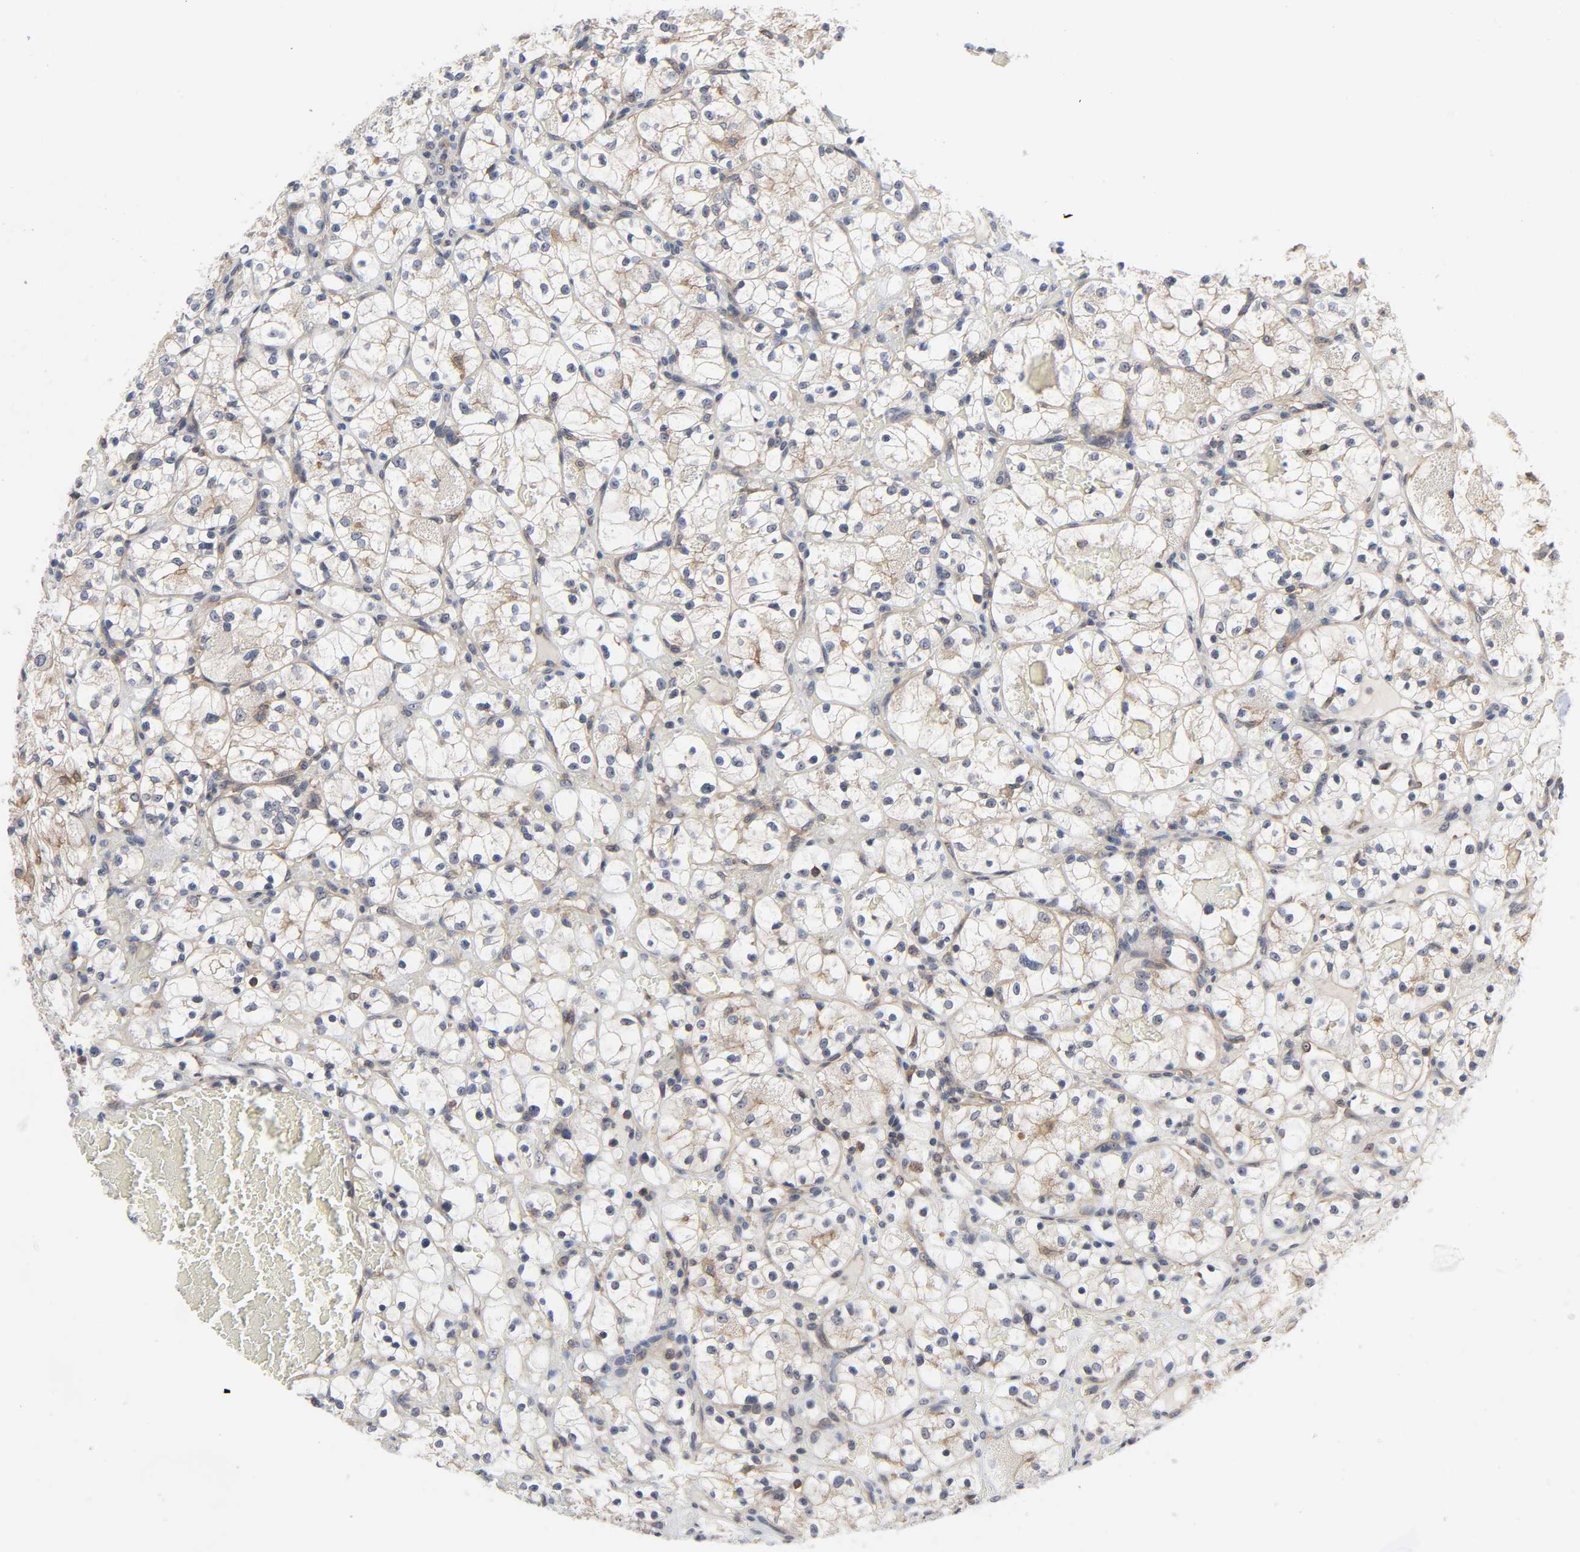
{"staining": {"intensity": "weak", "quantity": "25%-75%", "location": "cytoplasmic/membranous,nuclear"}, "tissue": "renal cancer", "cell_type": "Tumor cells", "image_type": "cancer", "snomed": [{"axis": "morphology", "description": "Adenocarcinoma, NOS"}, {"axis": "topography", "description": "Kidney"}], "caption": "Immunohistochemistry (IHC) (DAB (3,3'-diaminobenzidine)) staining of human renal cancer (adenocarcinoma) exhibits weak cytoplasmic/membranous and nuclear protein staining in approximately 25%-75% of tumor cells. (brown staining indicates protein expression, while blue staining denotes nuclei).", "gene": "DDX10", "patient": {"sex": "female", "age": 60}}